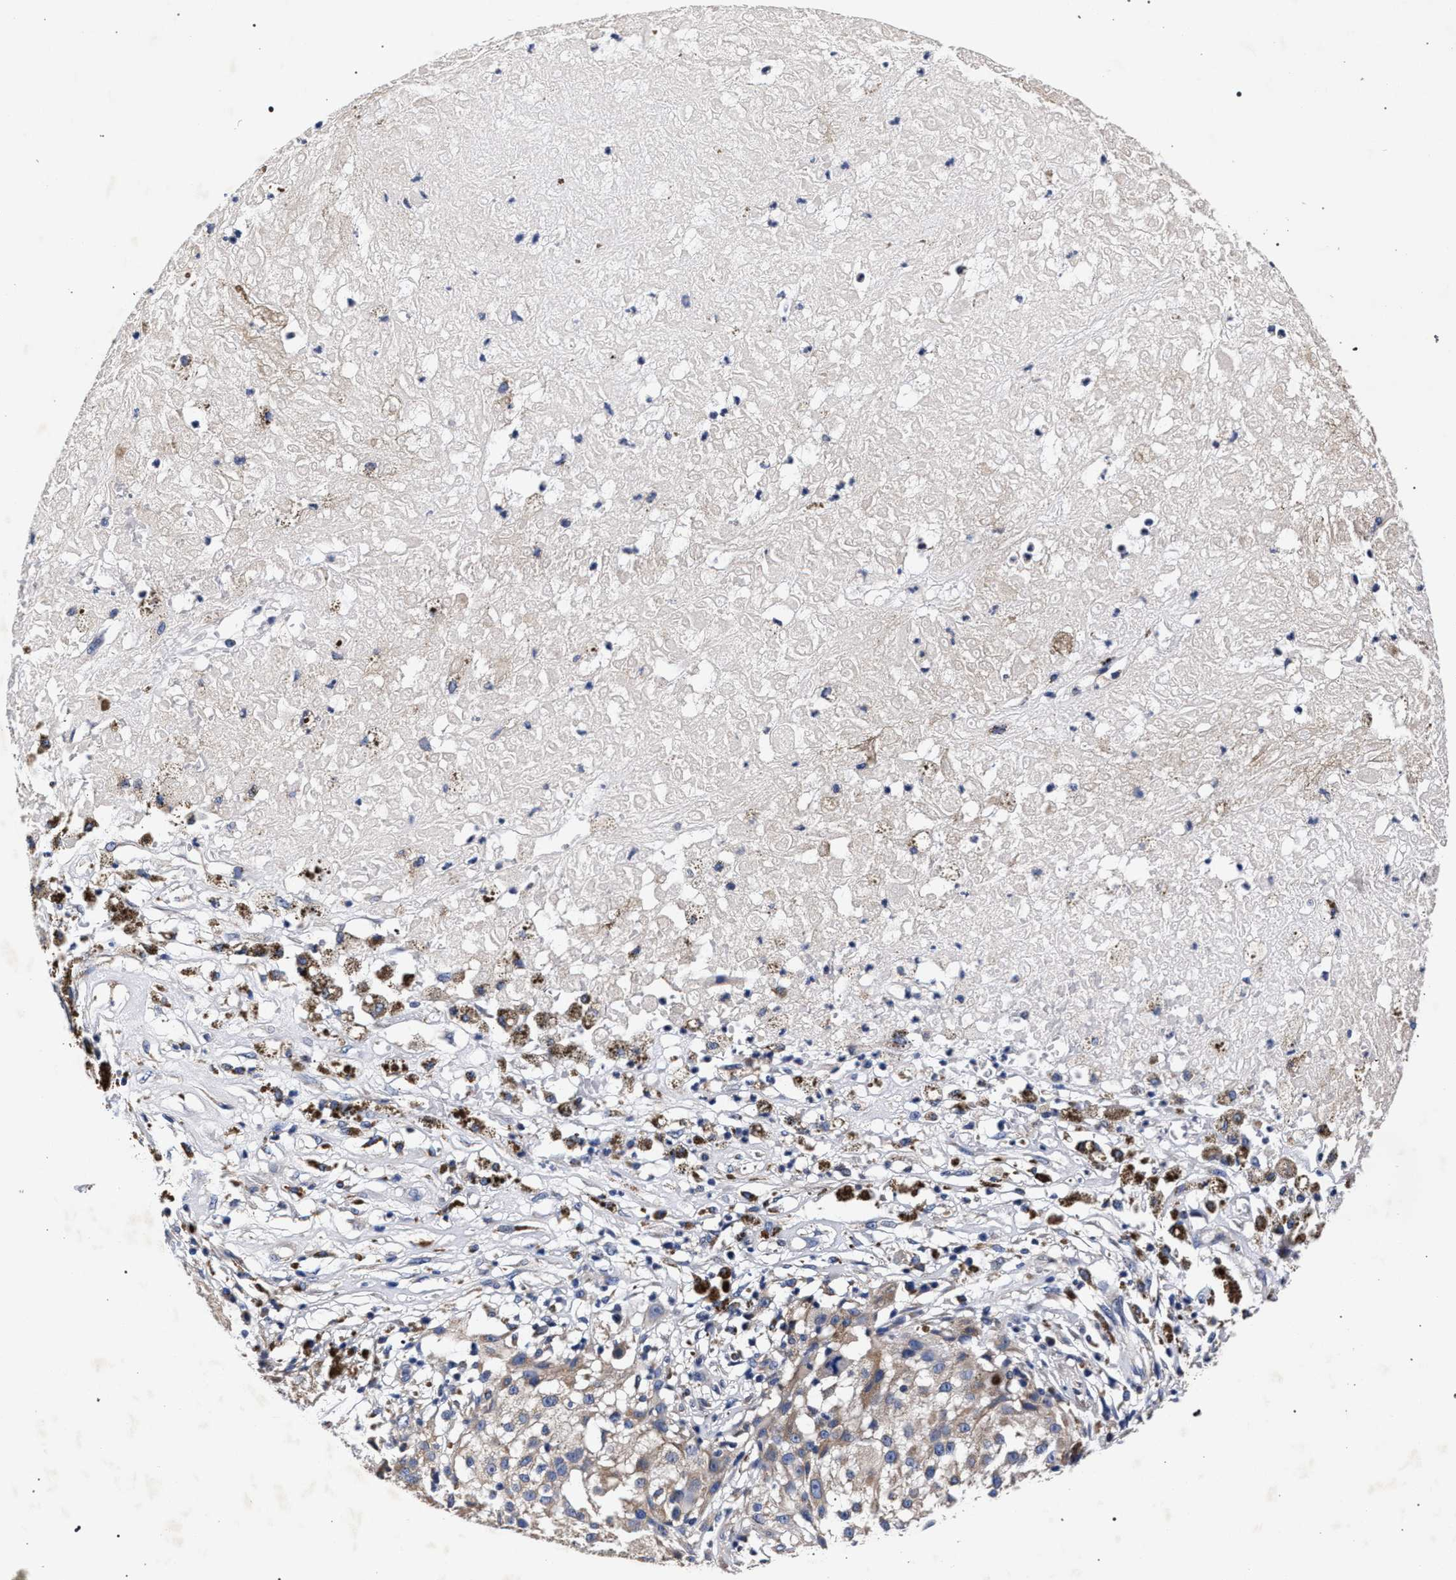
{"staining": {"intensity": "weak", "quantity": ">75%", "location": "cytoplasmic/membranous"}, "tissue": "melanoma", "cell_type": "Tumor cells", "image_type": "cancer", "snomed": [{"axis": "morphology", "description": "Necrosis, NOS"}, {"axis": "morphology", "description": "Malignant melanoma, NOS"}, {"axis": "topography", "description": "Skin"}], "caption": "Immunohistochemical staining of human melanoma exhibits low levels of weak cytoplasmic/membranous protein positivity in about >75% of tumor cells. (brown staining indicates protein expression, while blue staining denotes nuclei).", "gene": "CFAP95", "patient": {"sex": "female", "age": 87}}